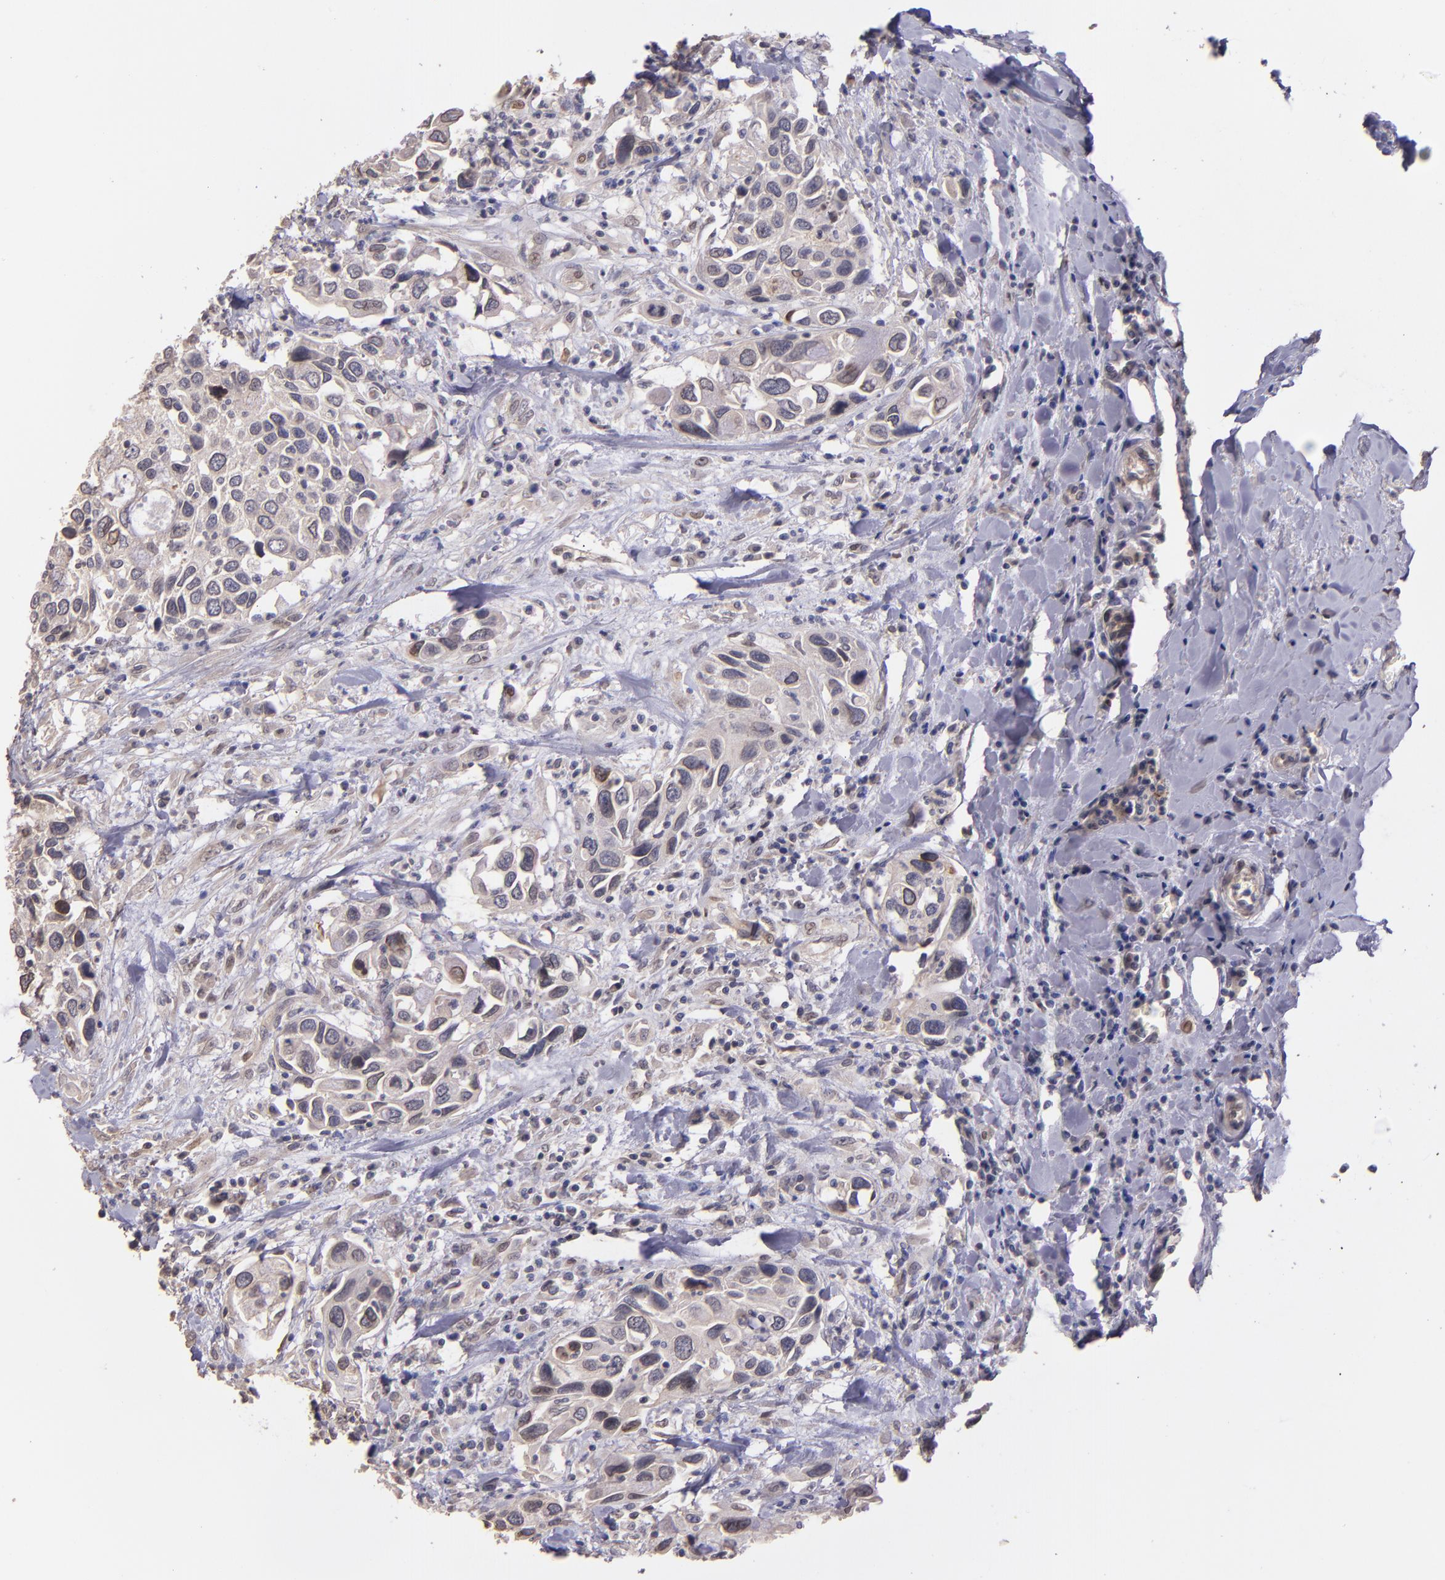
{"staining": {"intensity": "weak", "quantity": "25%-75%", "location": "cytoplasmic/membranous,nuclear"}, "tissue": "urothelial cancer", "cell_type": "Tumor cells", "image_type": "cancer", "snomed": [{"axis": "morphology", "description": "Urothelial carcinoma, High grade"}, {"axis": "topography", "description": "Urinary bladder"}], "caption": "High-magnification brightfield microscopy of urothelial cancer stained with DAB (3,3'-diaminobenzidine) (brown) and counterstained with hematoxylin (blue). tumor cells exhibit weak cytoplasmic/membranous and nuclear staining is identified in approximately25%-75% of cells.", "gene": "NUP62CL", "patient": {"sex": "male", "age": 66}}